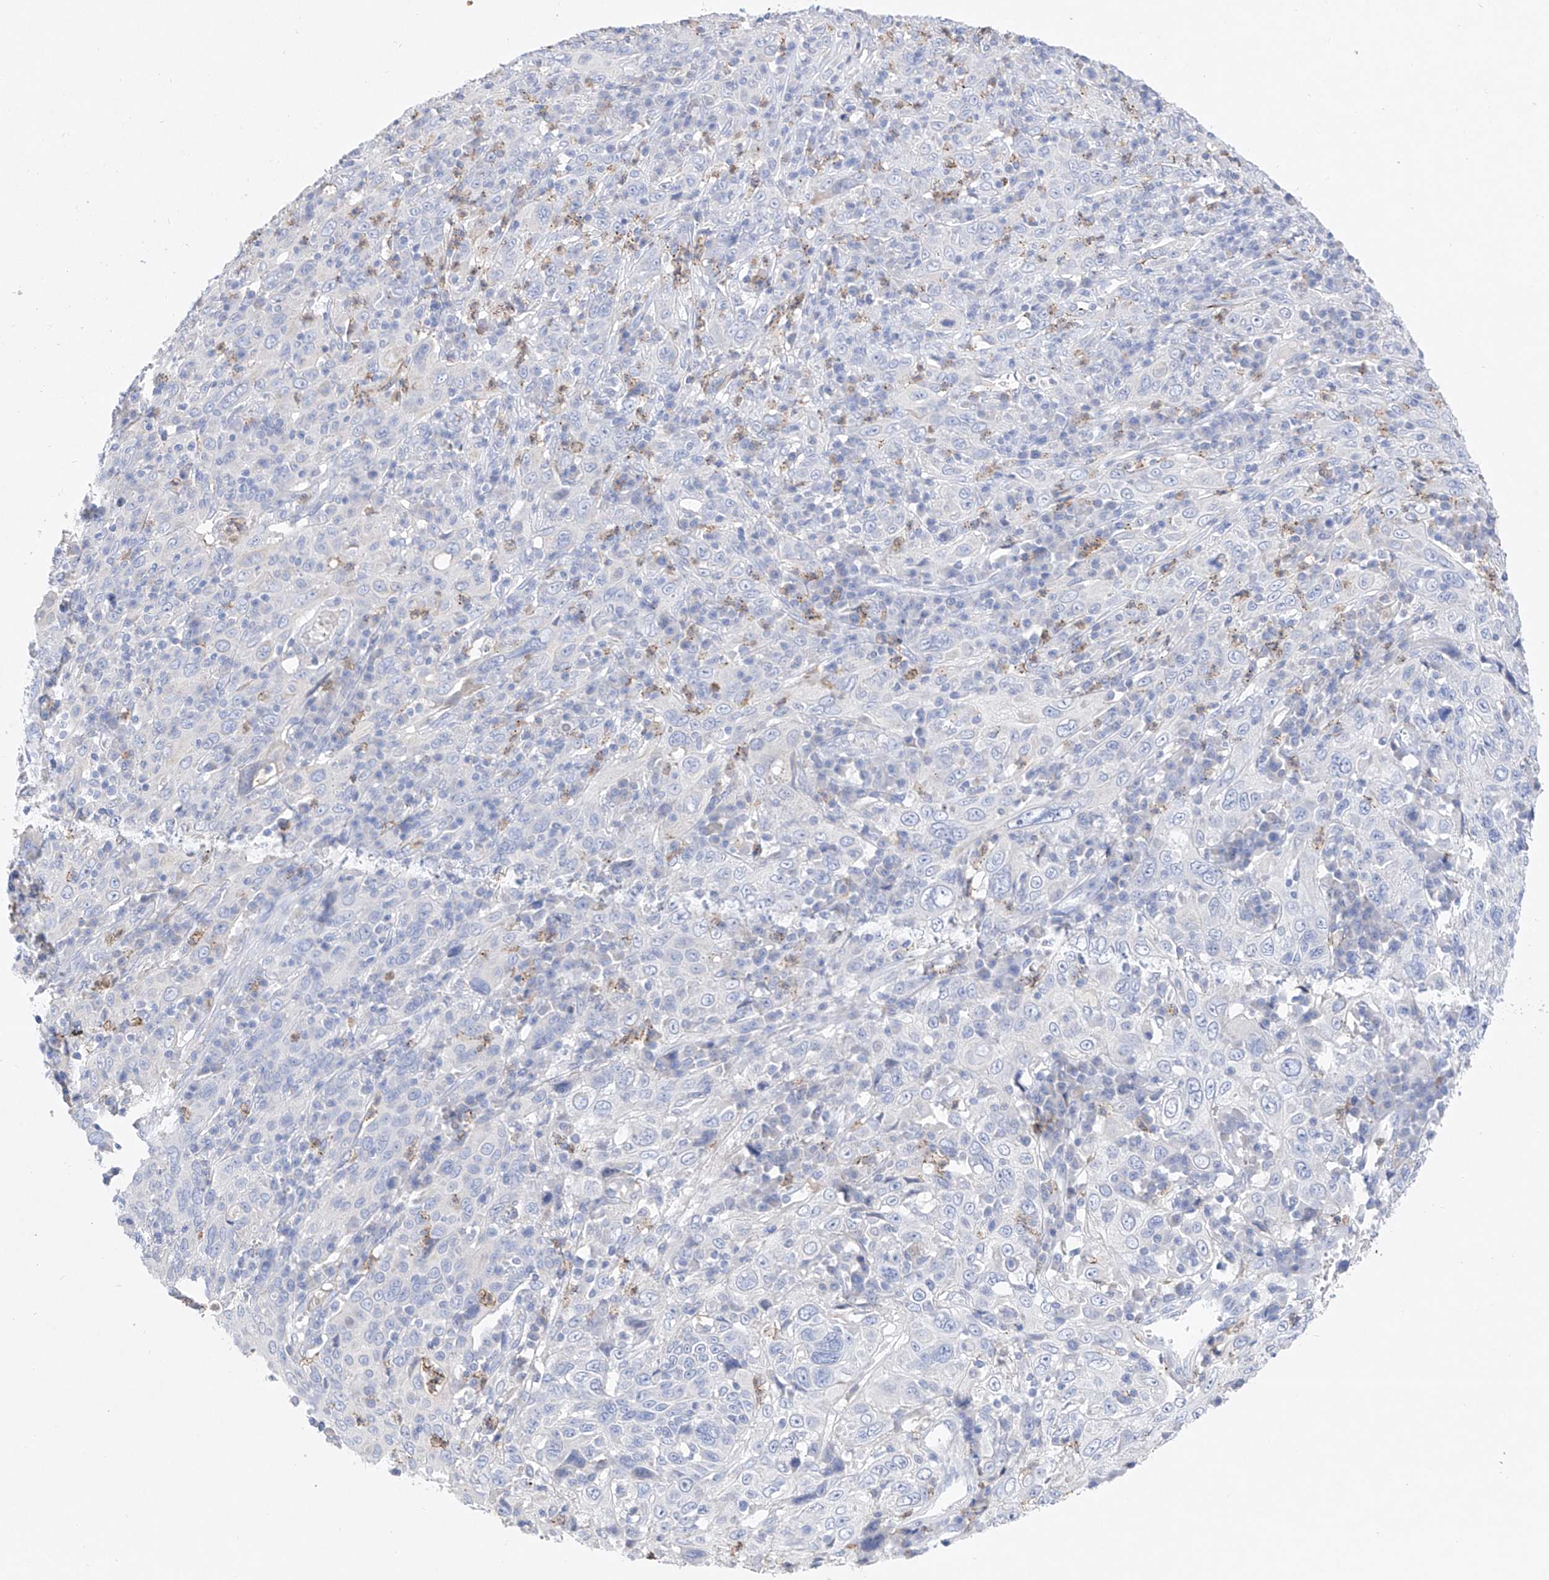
{"staining": {"intensity": "strong", "quantity": "<25%", "location": "cytoplasmic/membranous"}, "tissue": "cervical cancer", "cell_type": "Tumor cells", "image_type": "cancer", "snomed": [{"axis": "morphology", "description": "Squamous cell carcinoma, NOS"}, {"axis": "topography", "description": "Cervix"}], "caption": "This image demonstrates cervical cancer stained with immunohistochemistry (IHC) to label a protein in brown. The cytoplasmic/membranous of tumor cells show strong positivity for the protein. Nuclei are counter-stained blue.", "gene": "TM7SF2", "patient": {"sex": "female", "age": 46}}